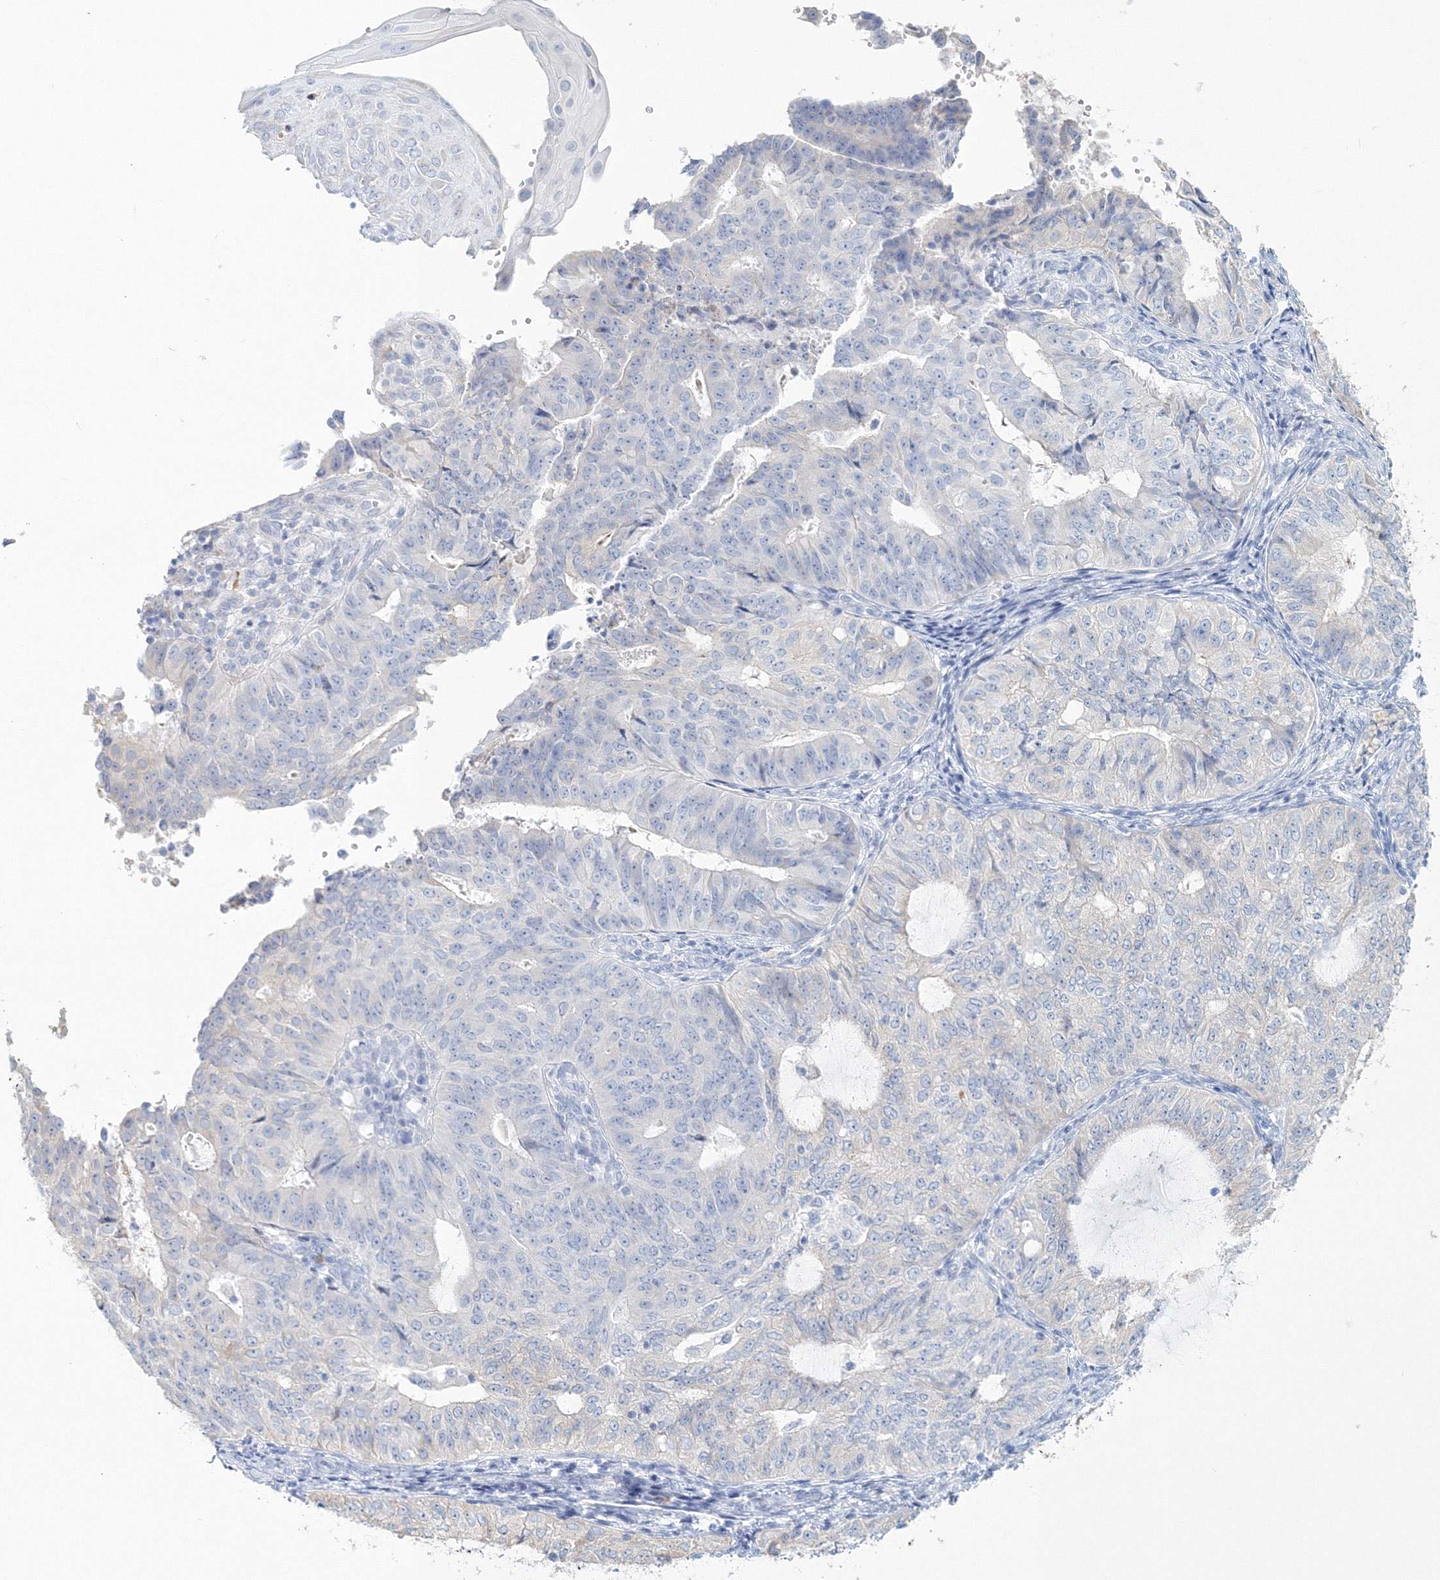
{"staining": {"intensity": "negative", "quantity": "none", "location": "none"}, "tissue": "endometrial cancer", "cell_type": "Tumor cells", "image_type": "cancer", "snomed": [{"axis": "morphology", "description": "Adenocarcinoma, NOS"}, {"axis": "topography", "description": "Endometrium"}], "caption": "High magnification brightfield microscopy of adenocarcinoma (endometrial) stained with DAB (brown) and counterstained with hematoxylin (blue): tumor cells show no significant staining. (Brightfield microscopy of DAB (3,3'-diaminobenzidine) IHC at high magnification).", "gene": "VSIG1", "patient": {"sex": "female", "age": 32}}